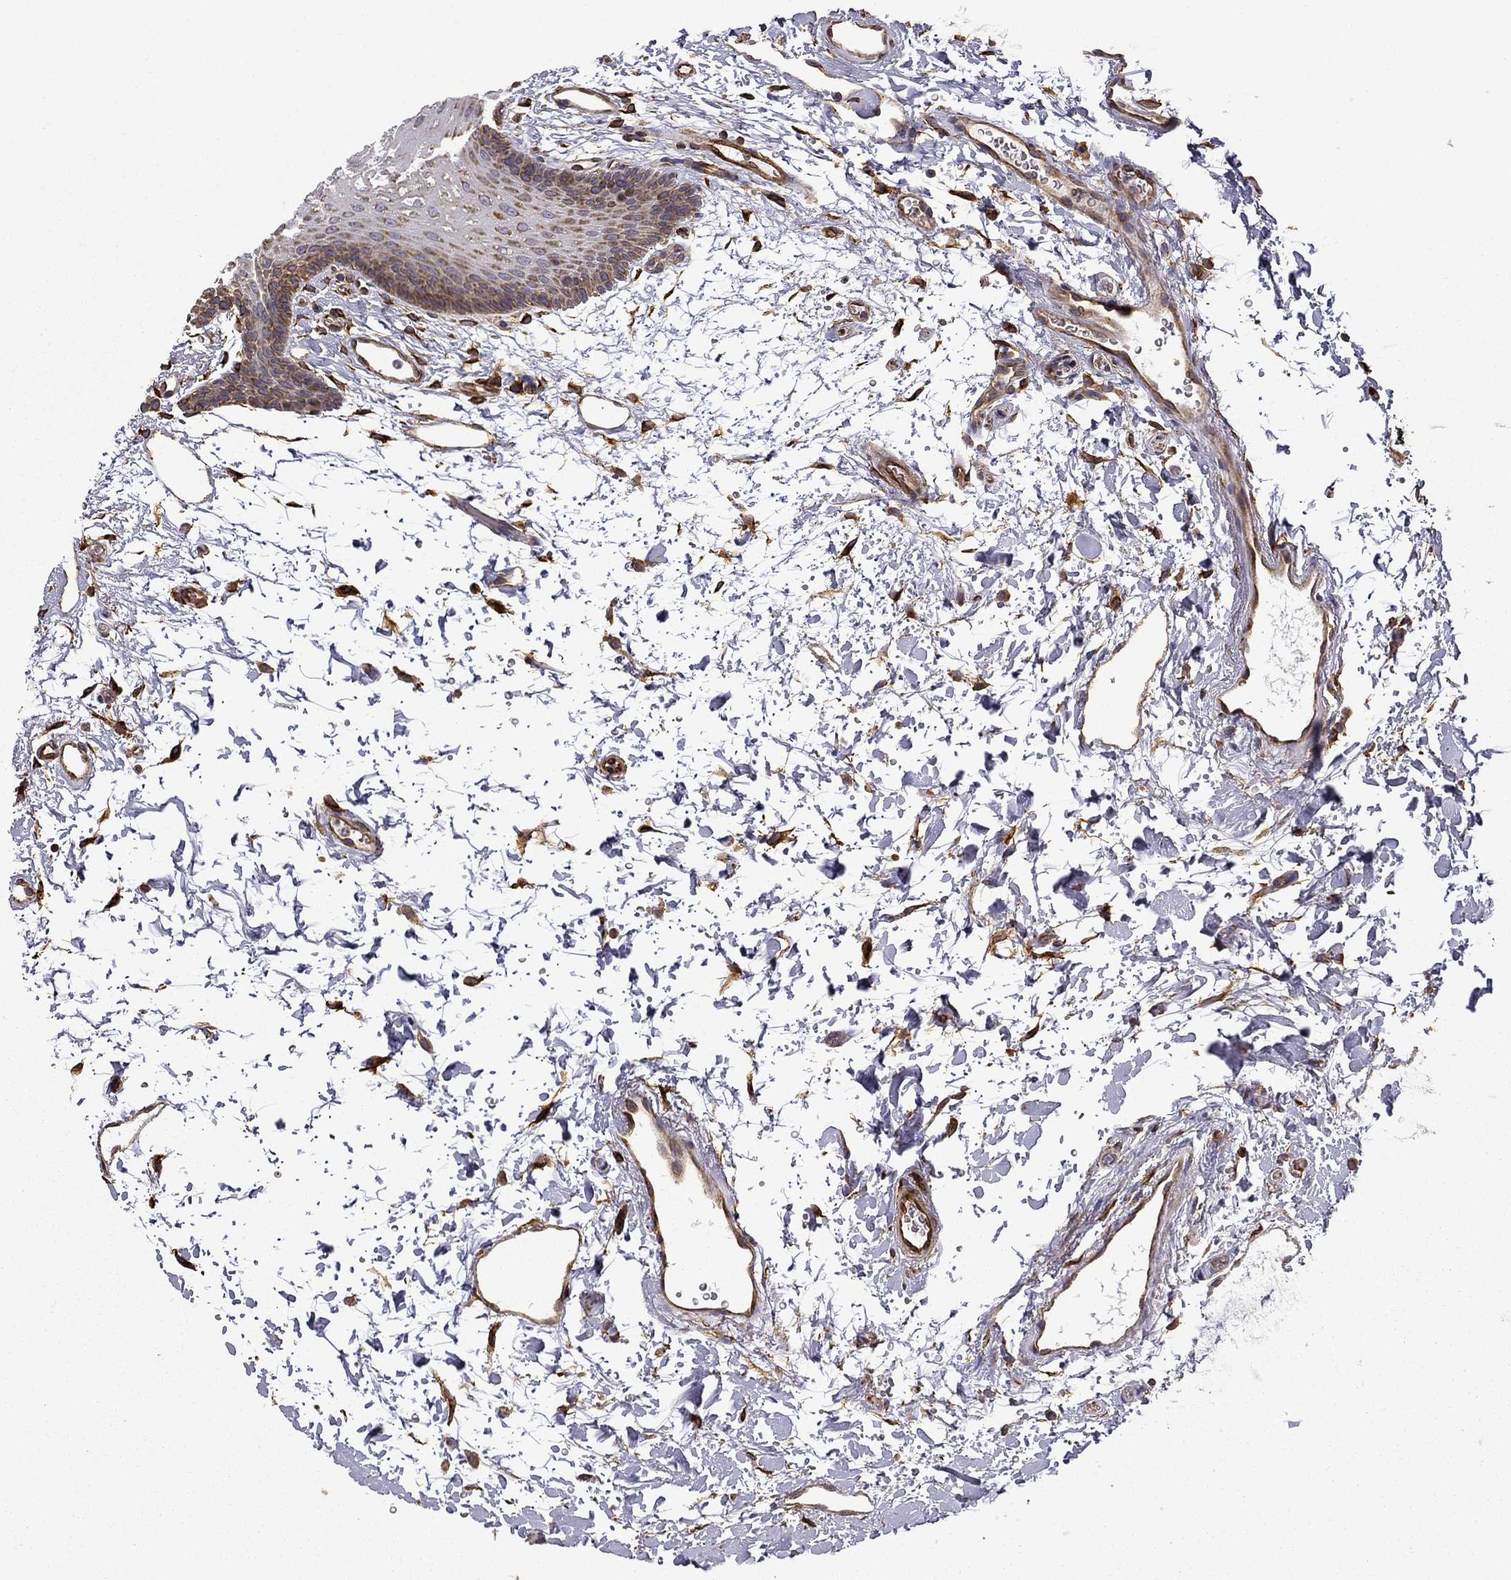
{"staining": {"intensity": "moderate", "quantity": "25%-75%", "location": "cytoplasmic/membranous"}, "tissue": "oral mucosa", "cell_type": "Squamous epithelial cells", "image_type": "normal", "snomed": [{"axis": "morphology", "description": "Normal tissue, NOS"}, {"axis": "topography", "description": "Oral tissue"}, {"axis": "topography", "description": "Head-Neck"}], "caption": "Oral mucosa stained with immunohistochemistry (IHC) displays moderate cytoplasmic/membranous positivity in approximately 25%-75% of squamous epithelial cells.", "gene": "MAP4", "patient": {"sex": "male", "age": 65}}